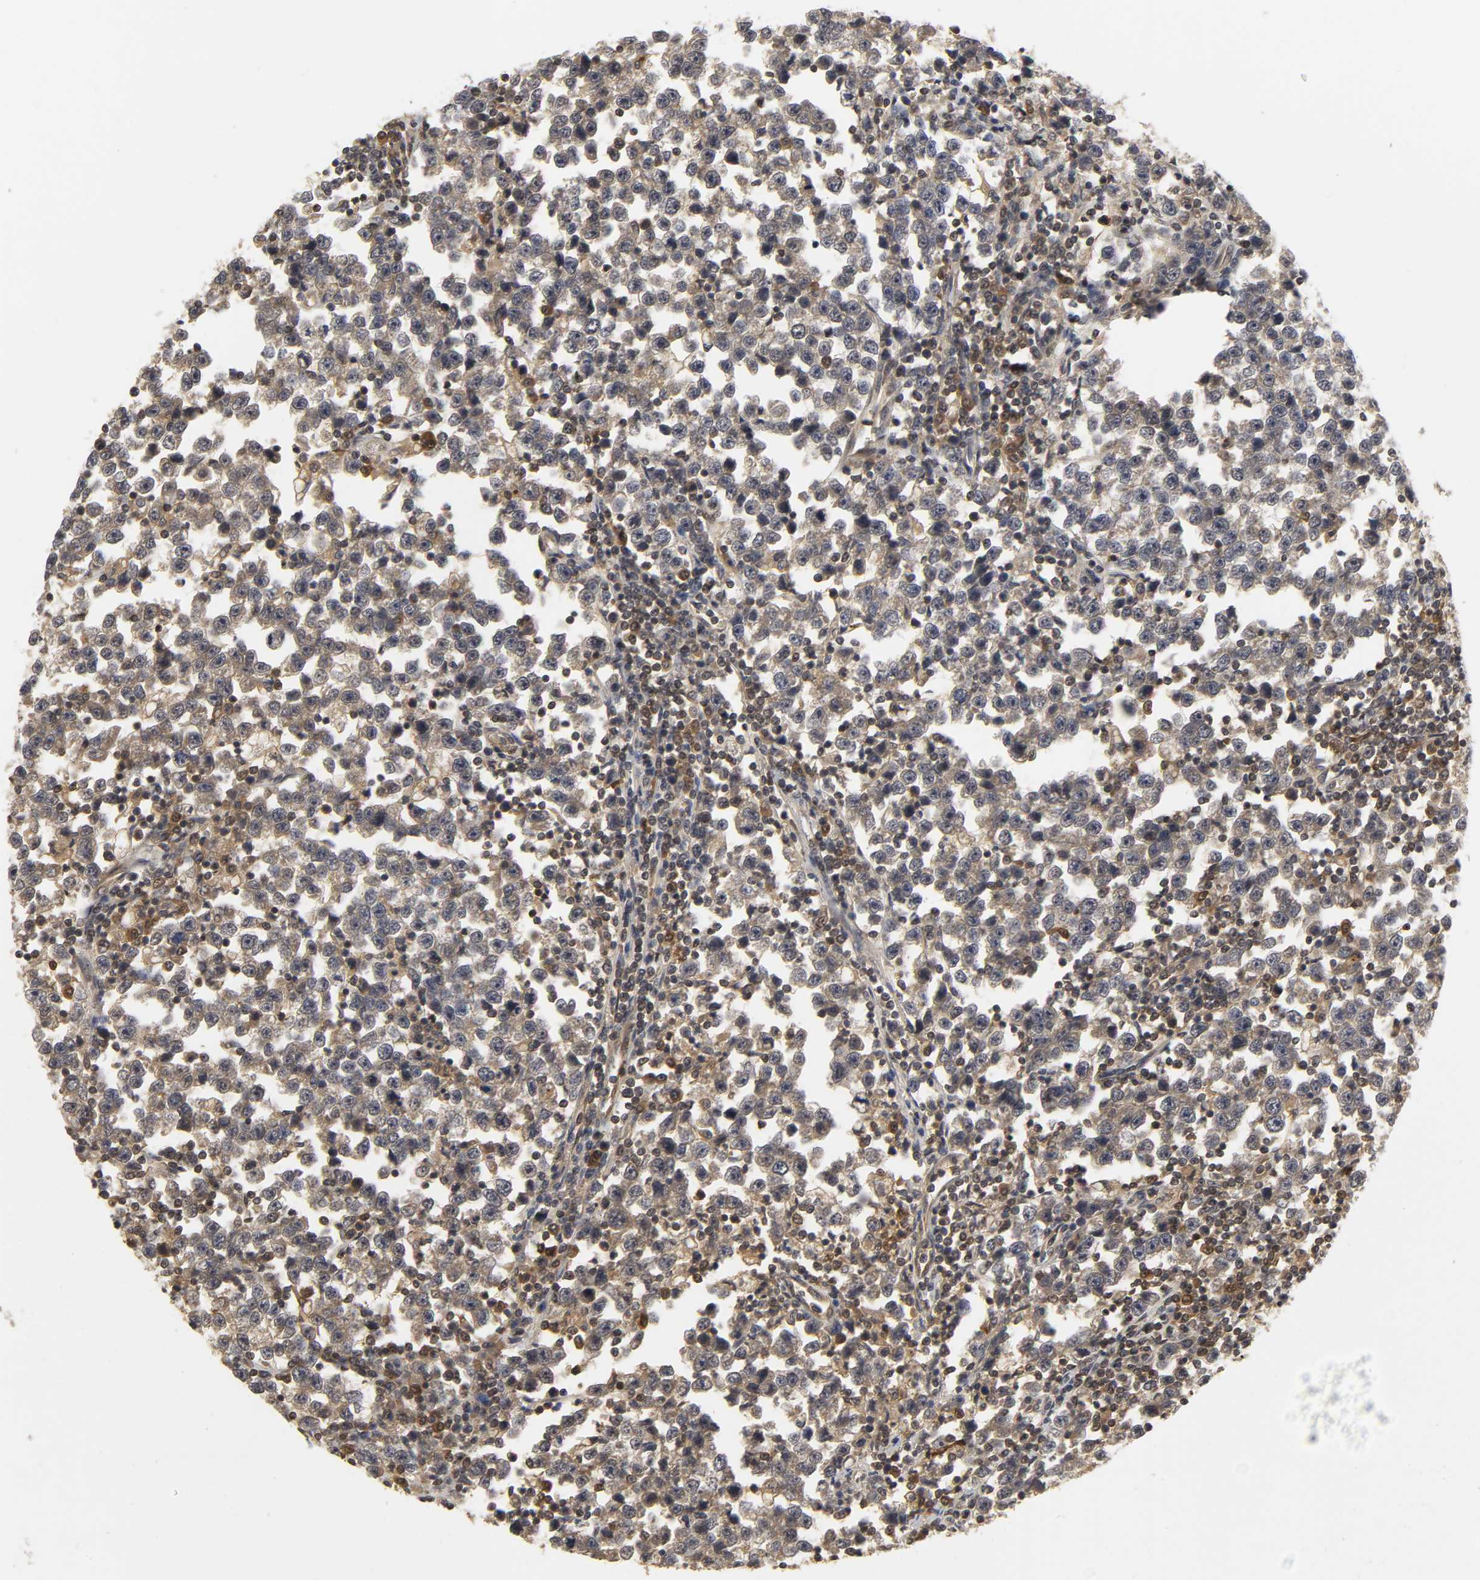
{"staining": {"intensity": "moderate", "quantity": ">75%", "location": "cytoplasmic/membranous"}, "tissue": "testis cancer", "cell_type": "Tumor cells", "image_type": "cancer", "snomed": [{"axis": "morphology", "description": "Seminoma, NOS"}, {"axis": "topography", "description": "Testis"}], "caption": "This is an image of IHC staining of seminoma (testis), which shows moderate expression in the cytoplasmic/membranous of tumor cells.", "gene": "PARK7", "patient": {"sex": "male", "age": 43}}